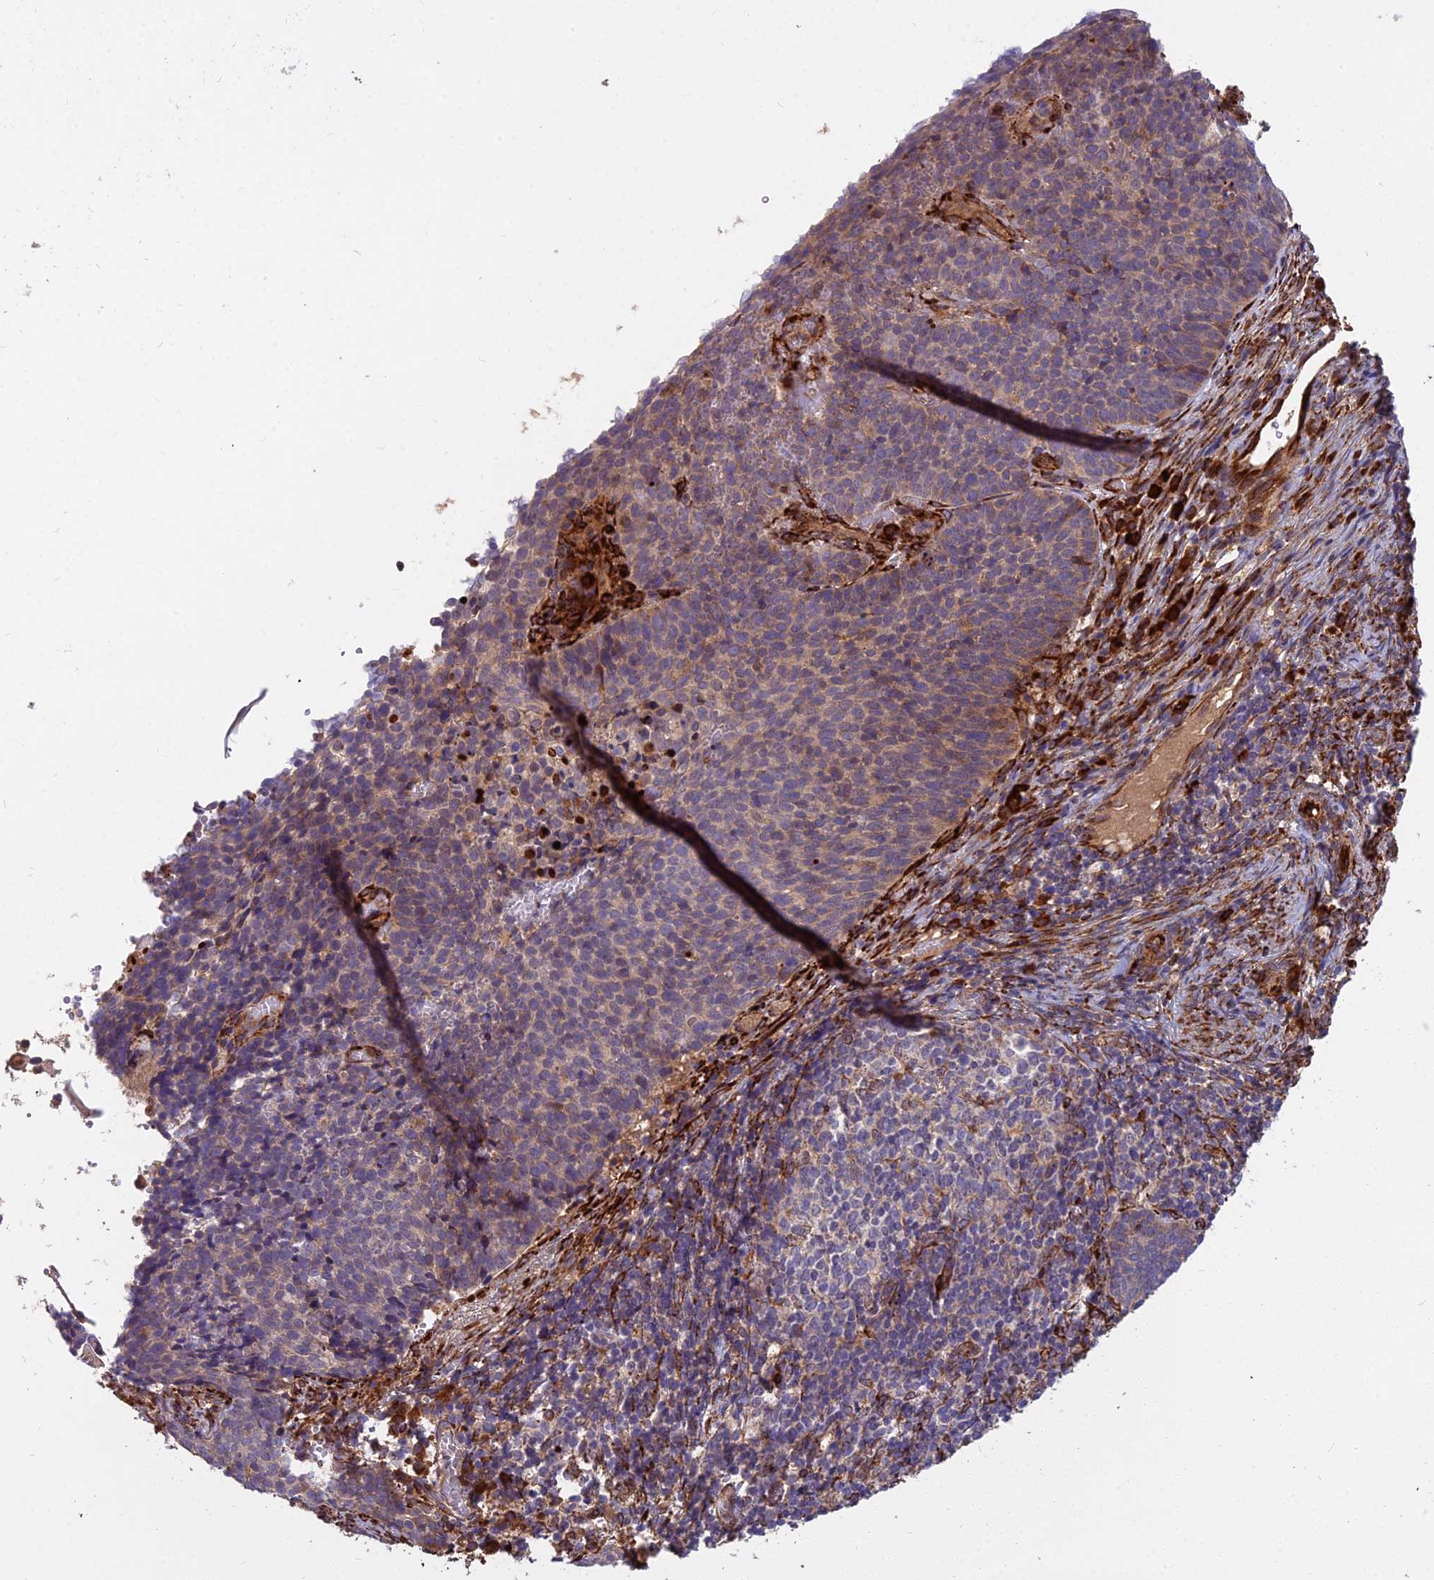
{"staining": {"intensity": "weak", "quantity": "25%-75%", "location": "cytoplasmic/membranous"}, "tissue": "cervical cancer", "cell_type": "Tumor cells", "image_type": "cancer", "snomed": [{"axis": "morphology", "description": "Normal tissue, NOS"}, {"axis": "morphology", "description": "Squamous cell carcinoma, NOS"}, {"axis": "topography", "description": "Cervix"}], "caption": "Weak cytoplasmic/membranous protein expression is seen in about 25%-75% of tumor cells in cervical cancer. Using DAB (3,3'-diaminobenzidine) (brown) and hematoxylin (blue) stains, captured at high magnification using brightfield microscopy.", "gene": "NDUFAF7", "patient": {"sex": "female", "age": 39}}